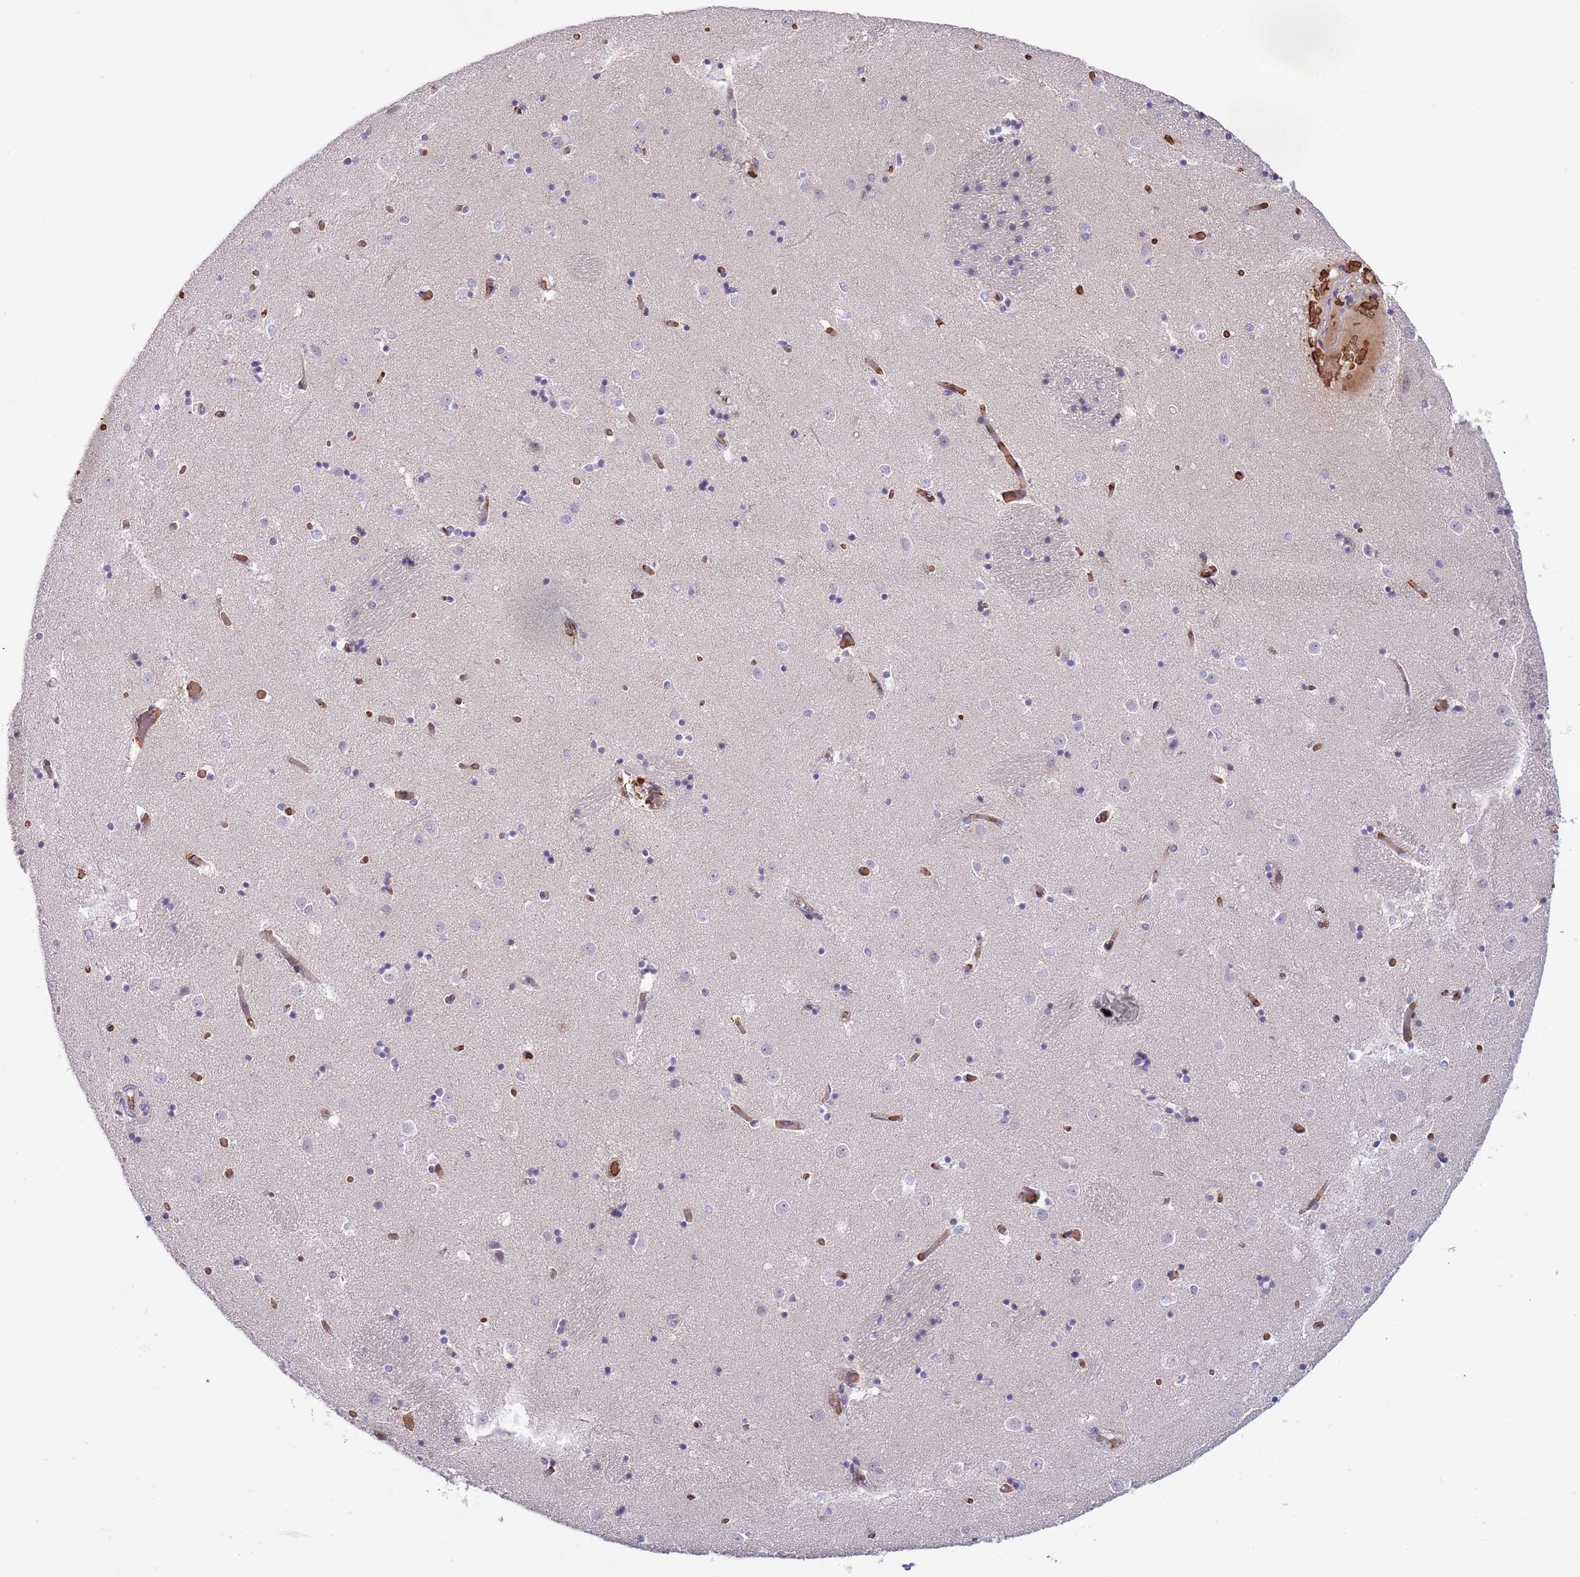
{"staining": {"intensity": "negative", "quantity": "none", "location": "none"}, "tissue": "caudate", "cell_type": "Glial cells", "image_type": "normal", "snomed": [{"axis": "morphology", "description": "Normal tissue, NOS"}, {"axis": "topography", "description": "Lateral ventricle wall"}], "caption": "Immunohistochemistry photomicrograph of unremarkable caudate: caudate stained with DAB demonstrates no significant protein positivity in glial cells. (IHC, brightfield microscopy, high magnification).", "gene": "LYPD6B", "patient": {"sex": "female", "age": 52}}